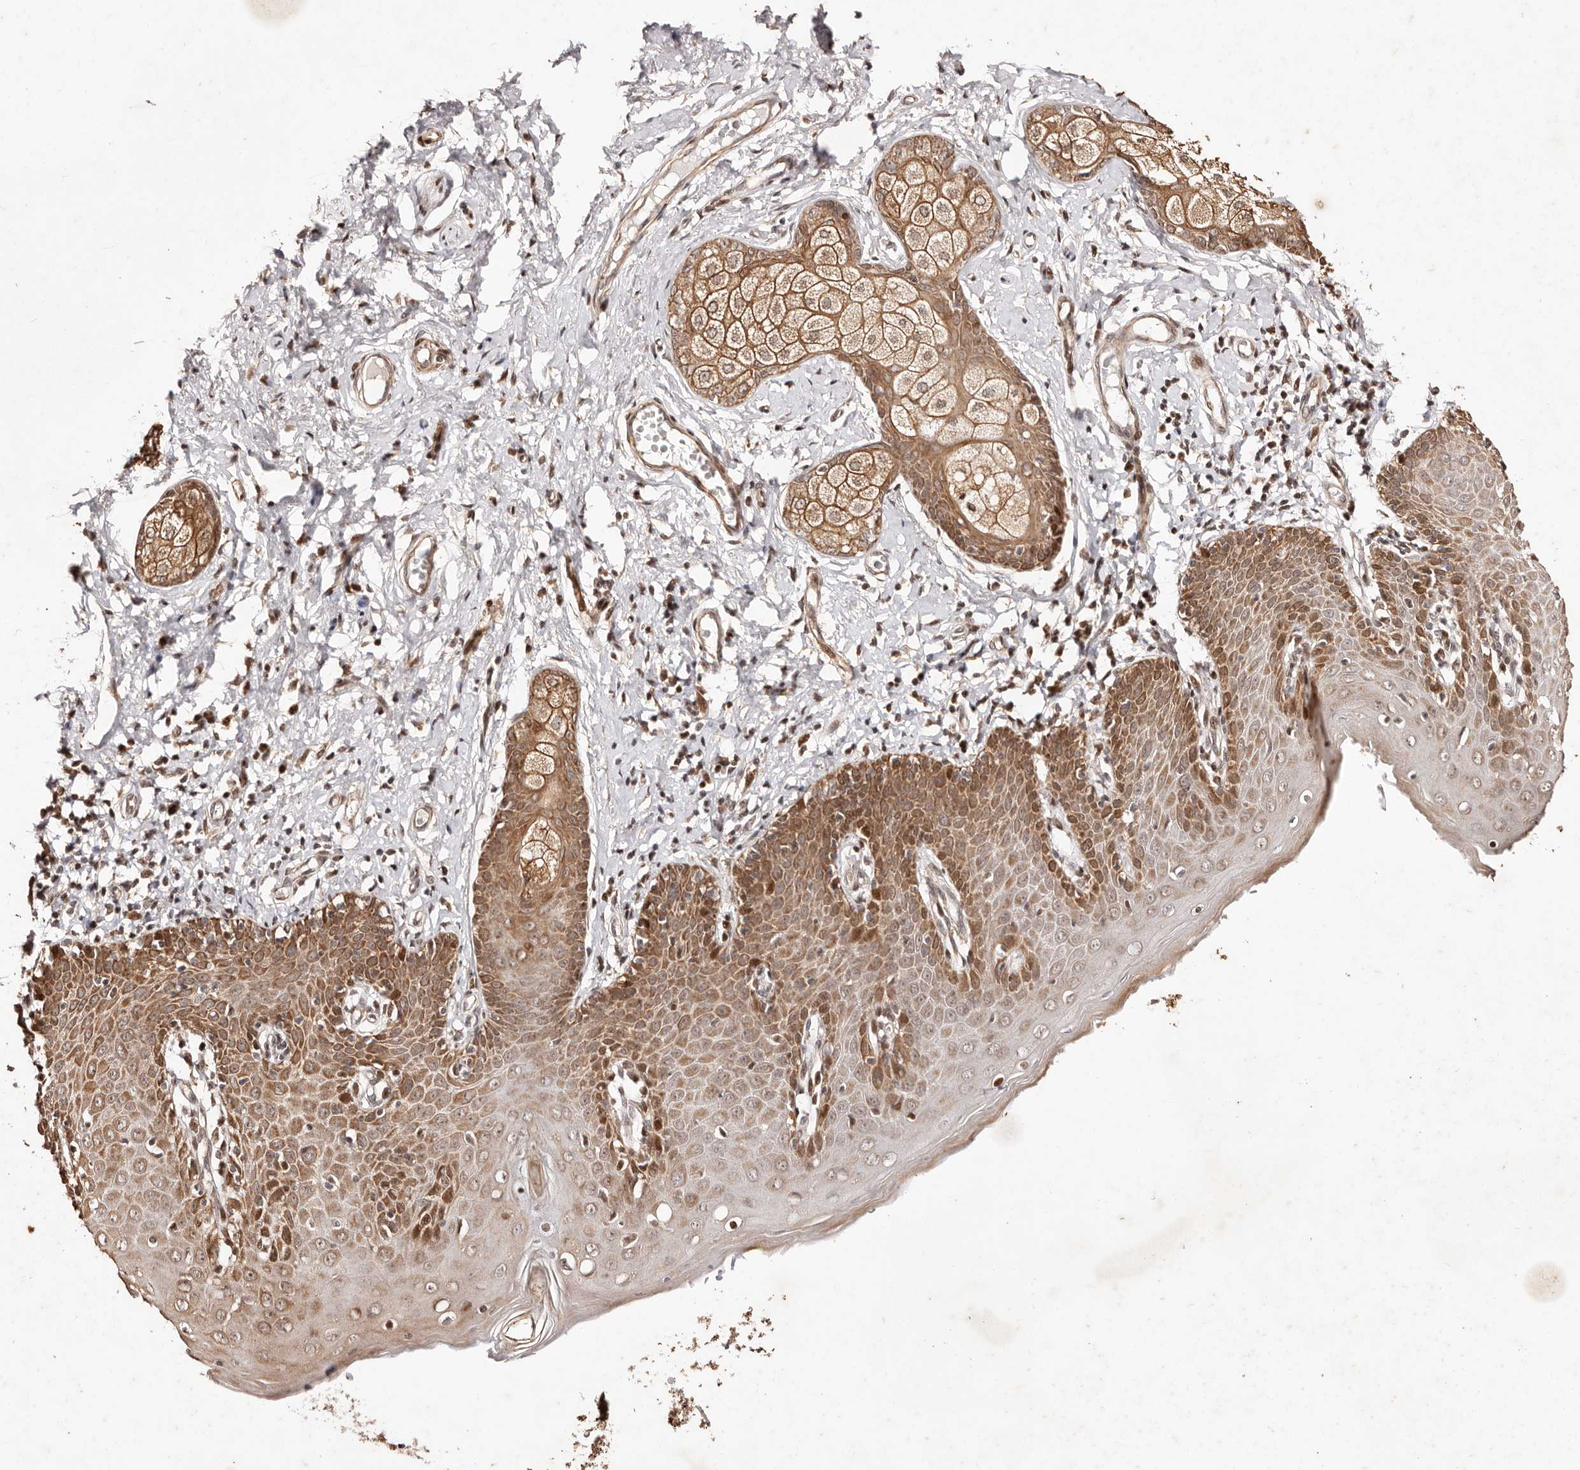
{"staining": {"intensity": "moderate", "quantity": ">75%", "location": "cytoplasmic/membranous,nuclear"}, "tissue": "skin", "cell_type": "Epidermal cells", "image_type": "normal", "snomed": [{"axis": "morphology", "description": "Normal tissue, NOS"}, {"axis": "topography", "description": "Vulva"}], "caption": "Immunohistochemistry (IHC) image of benign skin stained for a protein (brown), which shows medium levels of moderate cytoplasmic/membranous,nuclear staining in approximately >75% of epidermal cells.", "gene": "HIVEP3", "patient": {"sex": "female", "age": 66}}